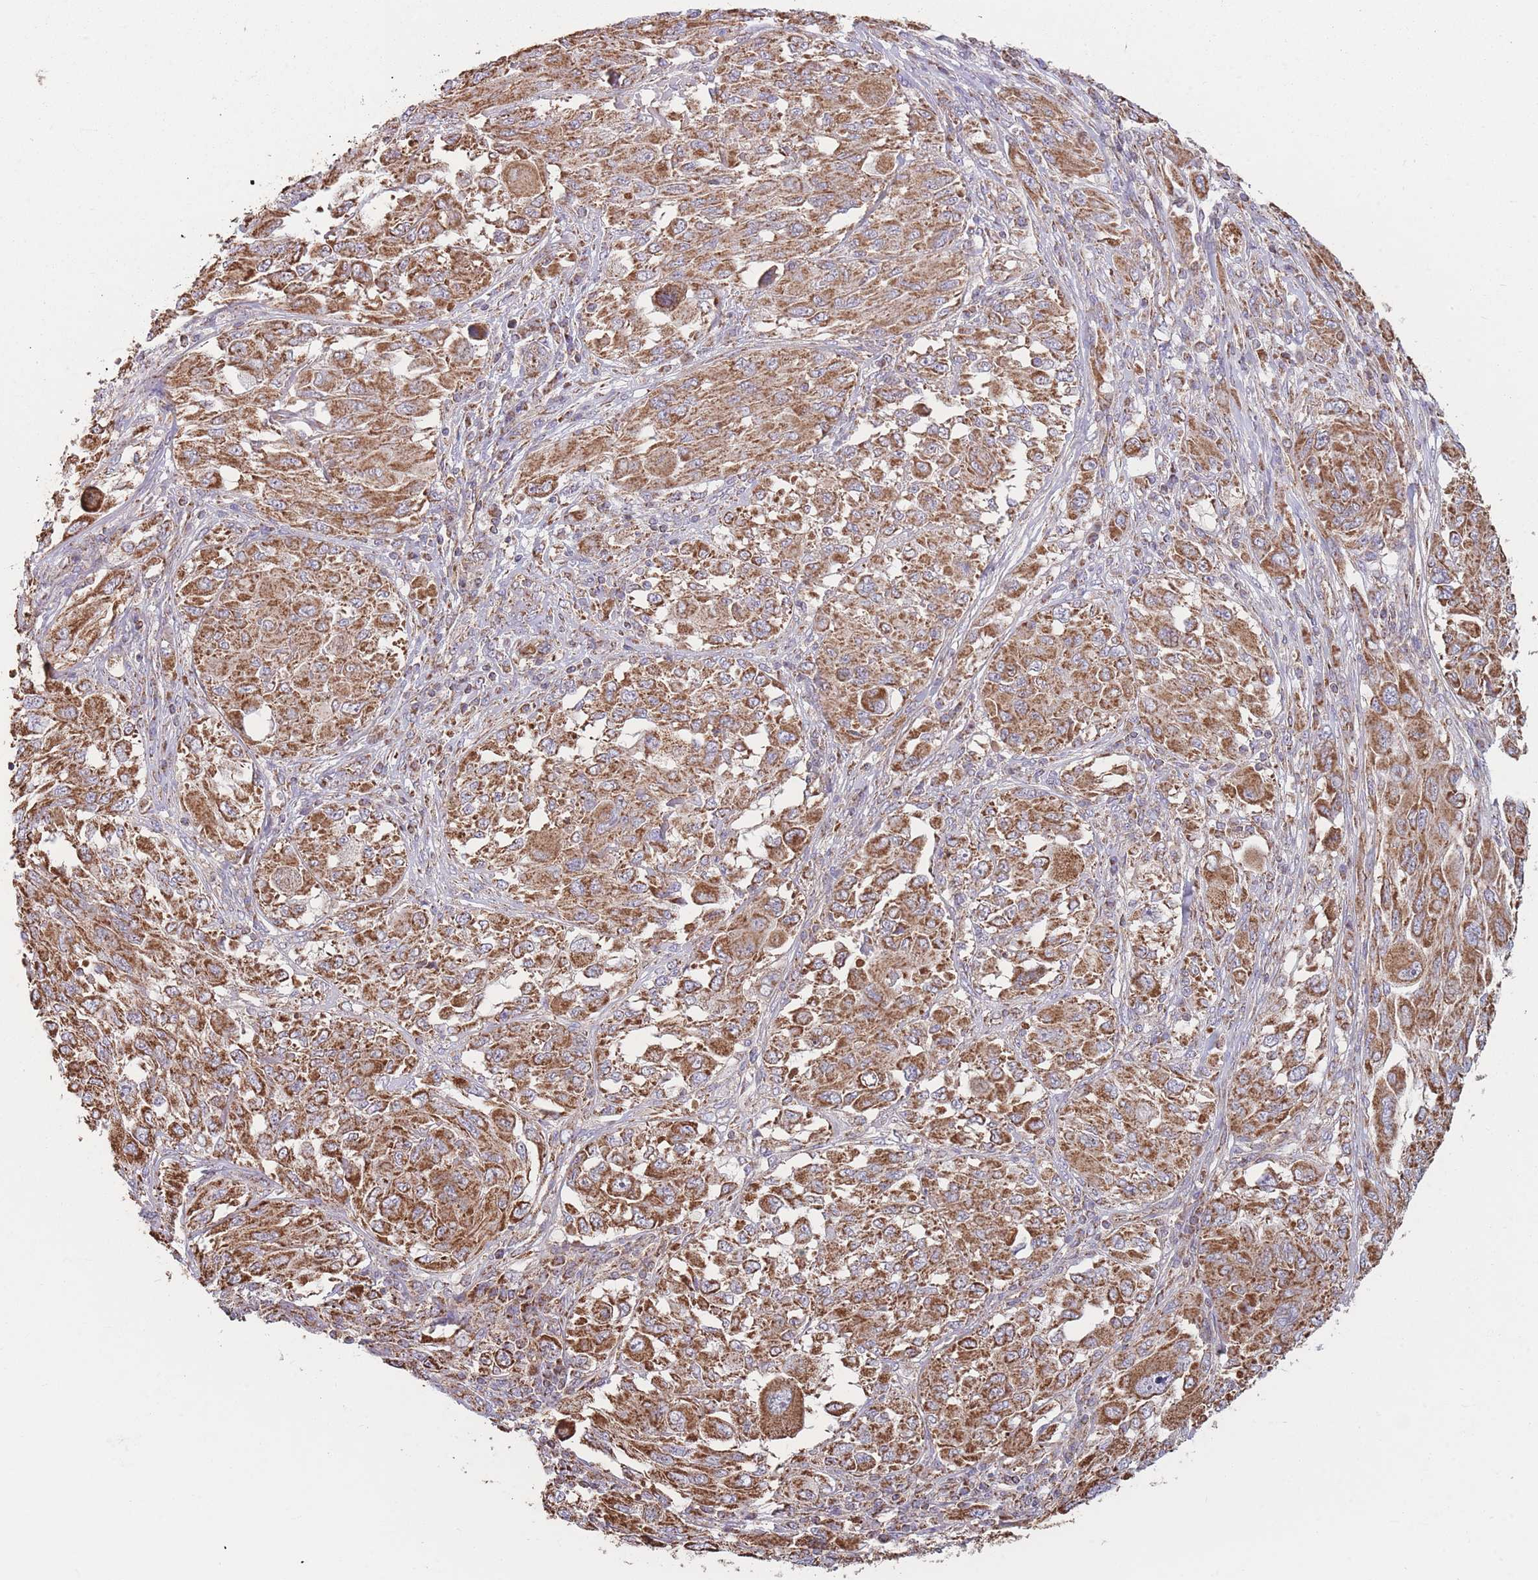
{"staining": {"intensity": "moderate", "quantity": ">75%", "location": "cytoplasmic/membranous"}, "tissue": "melanoma", "cell_type": "Tumor cells", "image_type": "cancer", "snomed": [{"axis": "morphology", "description": "Malignant melanoma, NOS"}, {"axis": "topography", "description": "Skin"}], "caption": "A photomicrograph showing moderate cytoplasmic/membranous expression in about >75% of tumor cells in melanoma, as visualized by brown immunohistochemical staining.", "gene": "KIF16B", "patient": {"sex": "female", "age": 91}}